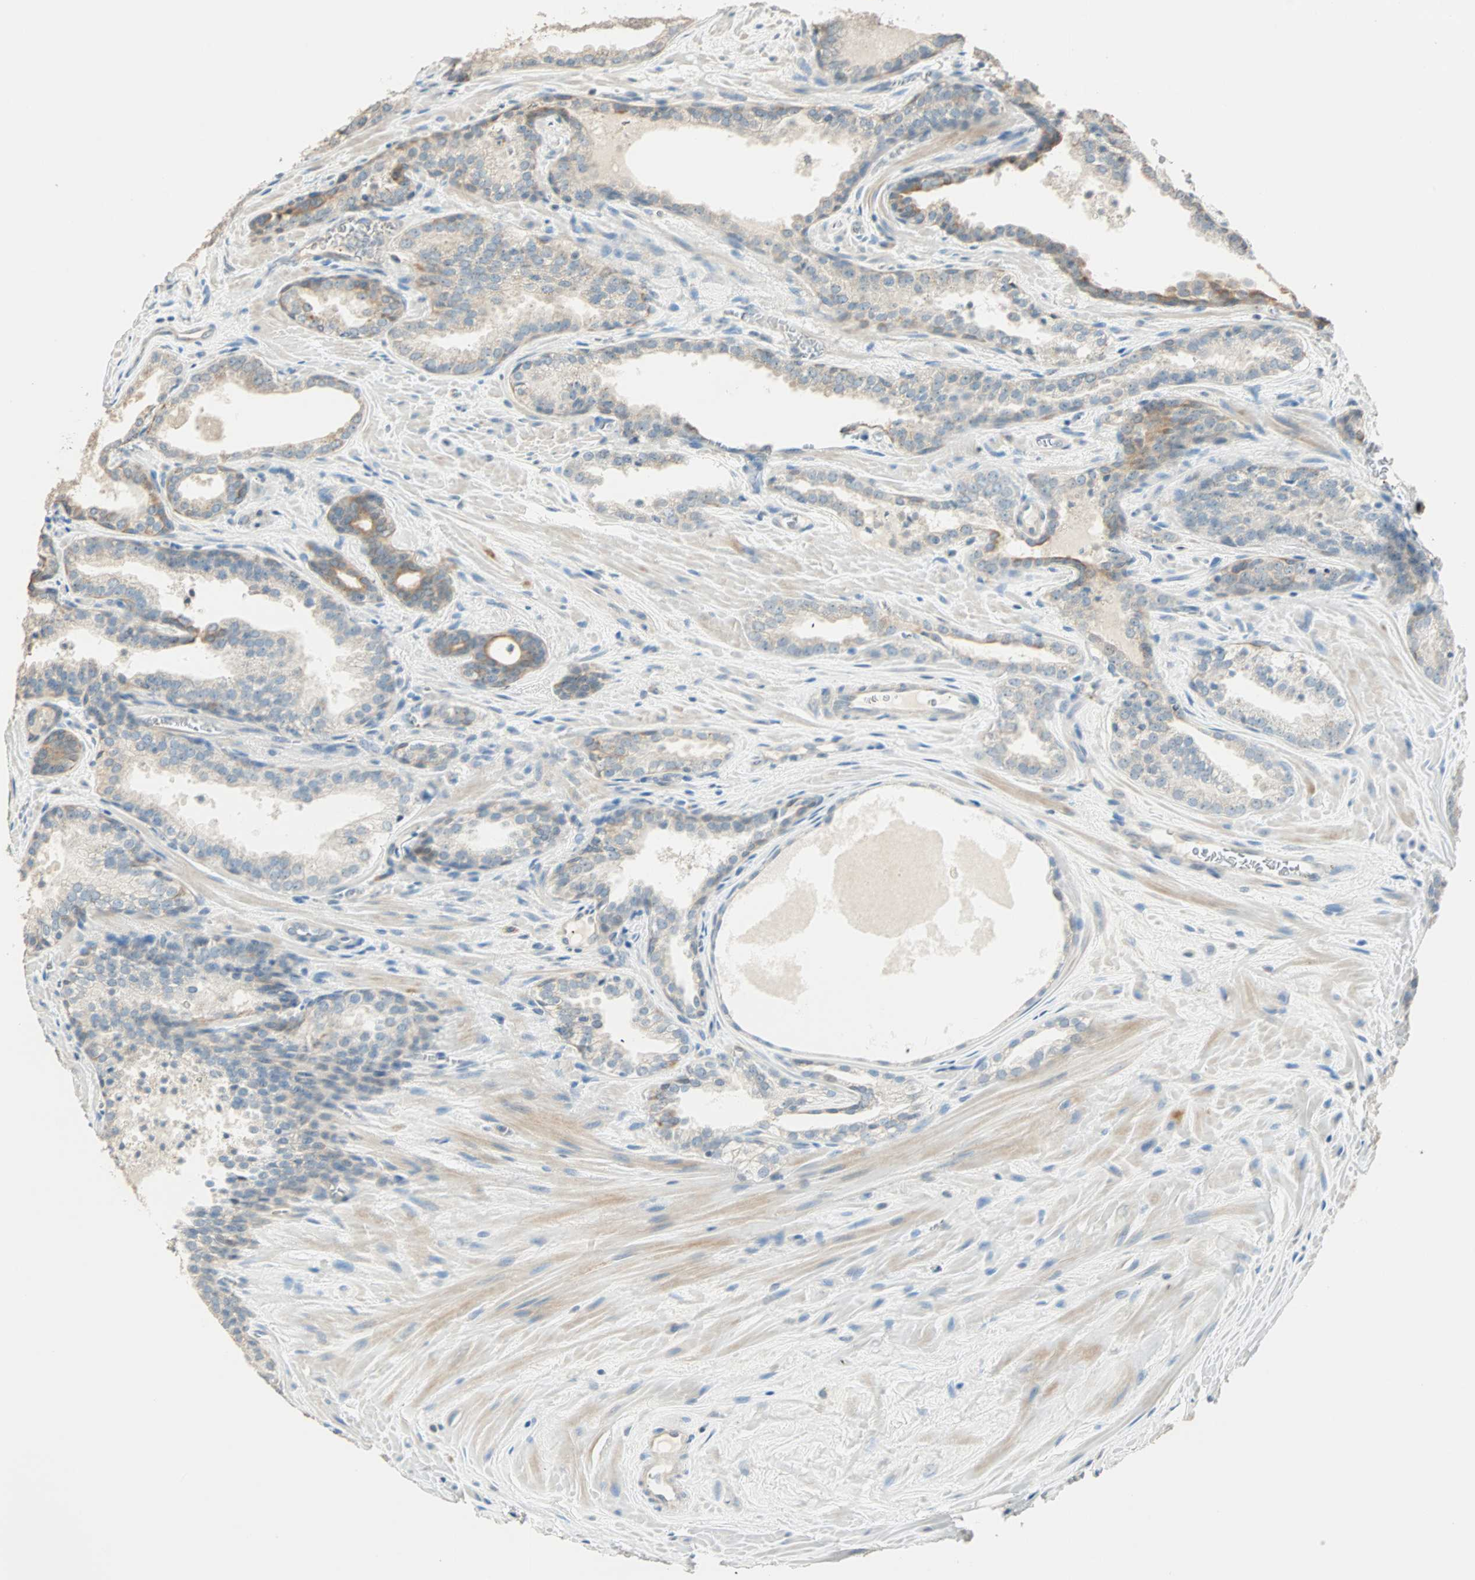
{"staining": {"intensity": "weak", "quantity": "25%-75%", "location": "cytoplasmic/membranous"}, "tissue": "prostate cancer", "cell_type": "Tumor cells", "image_type": "cancer", "snomed": [{"axis": "morphology", "description": "Adenocarcinoma, Low grade"}, {"axis": "topography", "description": "Prostate"}], "caption": "This is an image of immunohistochemistry (IHC) staining of low-grade adenocarcinoma (prostate), which shows weak positivity in the cytoplasmic/membranous of tumor cells.", "gene": "RAD18", "patient": {"sex": "male", "age": 60}}